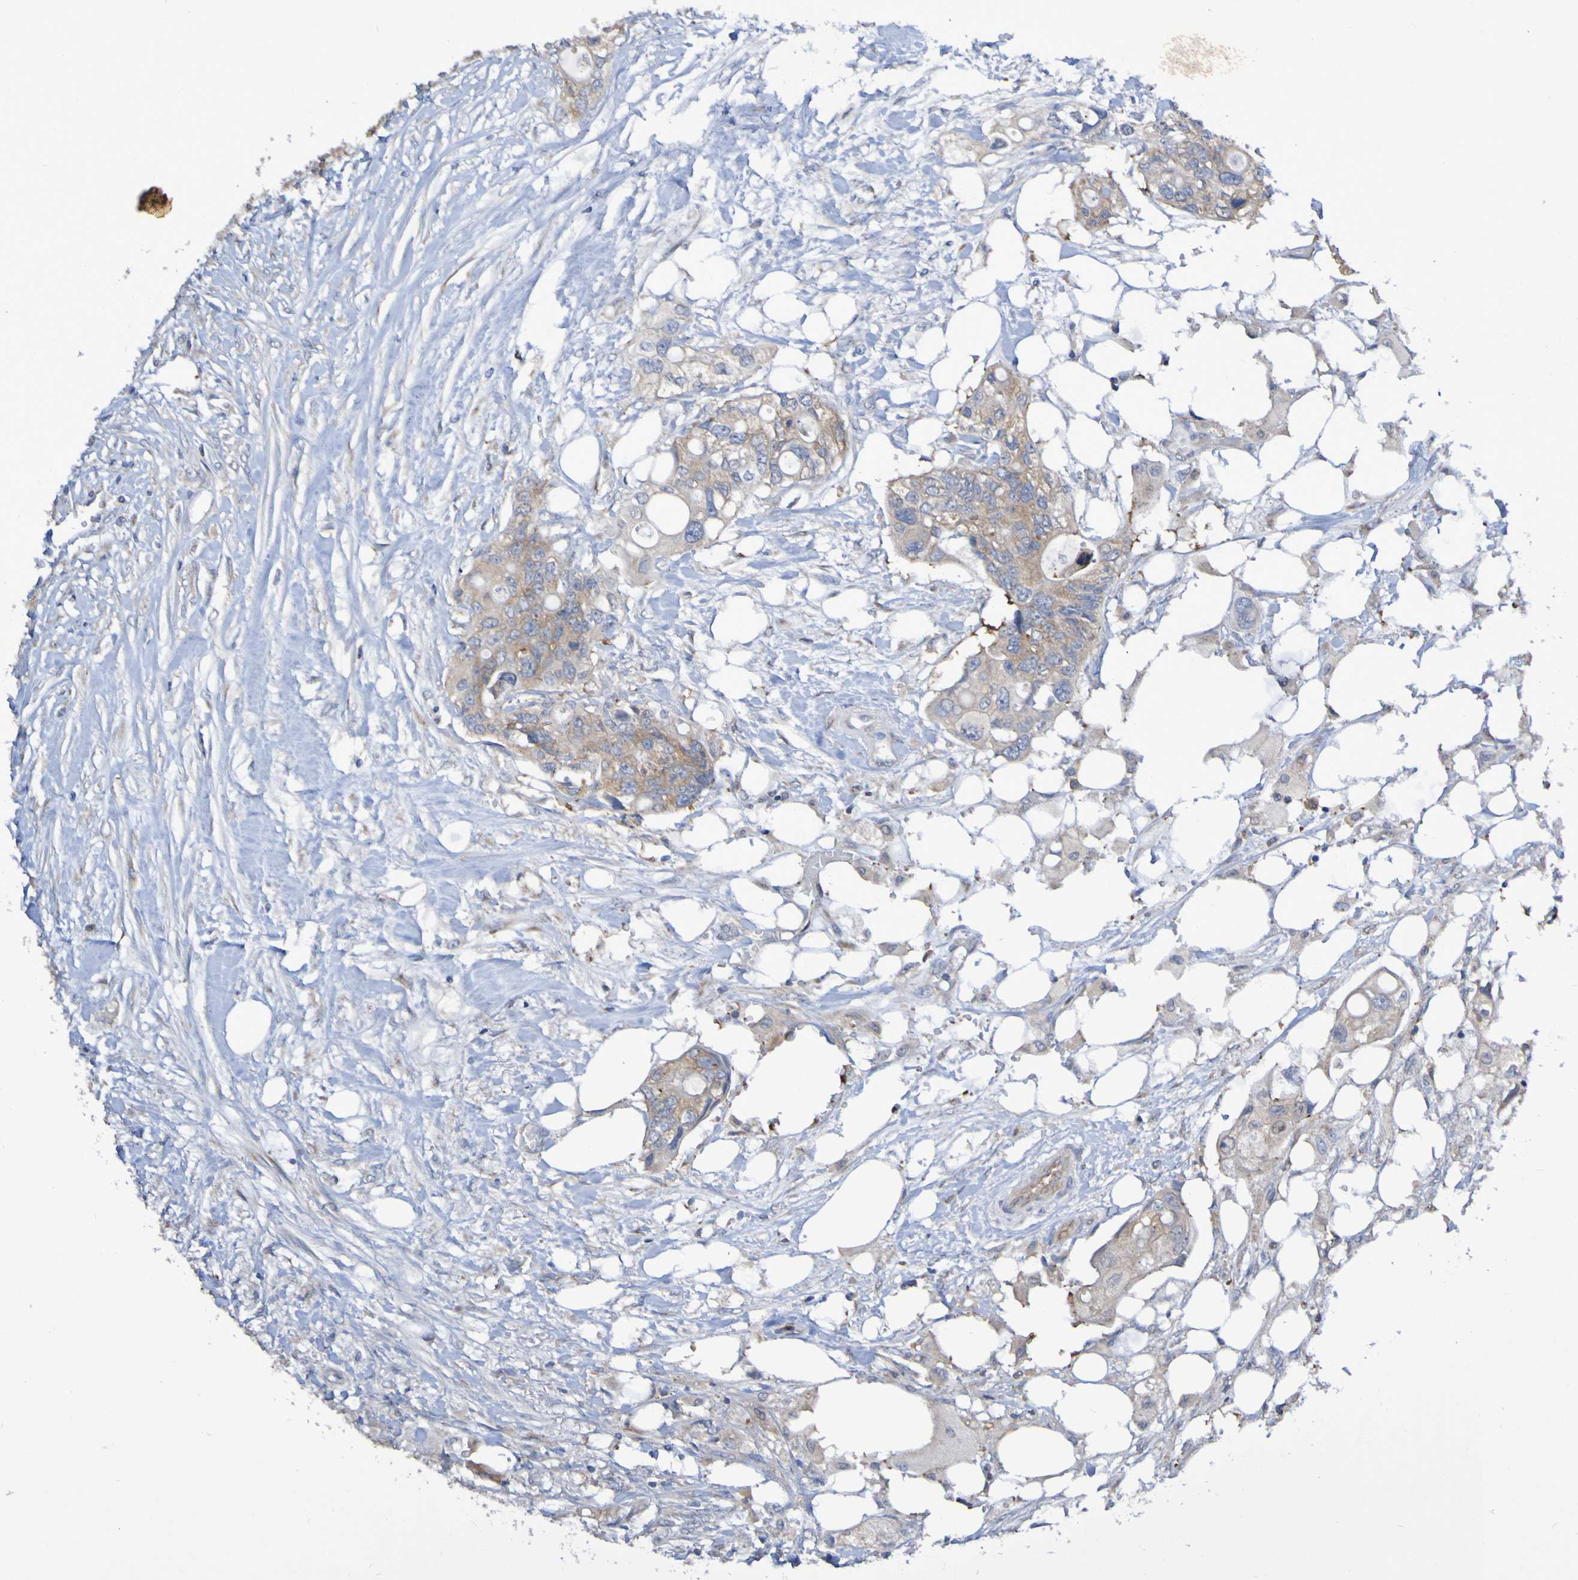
{"staining": {"intensity": "moderate", "quantity": ">75%", "location": "cytoplasmic/membranous"}, "tissue": "colorectal cancer", "cell_type": "Tumor cells", "image_type": "cancer", "snomed": [{"axis": "morphology", "description": "Adenocarcinoma, NOS"}, {"axis": "topography", "description": "Colon"}], "caption": "Immunohistochemical staining of colorectal cancer exhibits medium levels of moderate cytoplasmic/membranous protein positivity in about >75% of tumor cells. The staining is performed using DAB brown chromogen to label protein expression. The nuclei are counter-stained blue using hematoxylin.", "gene": "LMBRD2", "patient": {"sex": "female", "age": 57}}